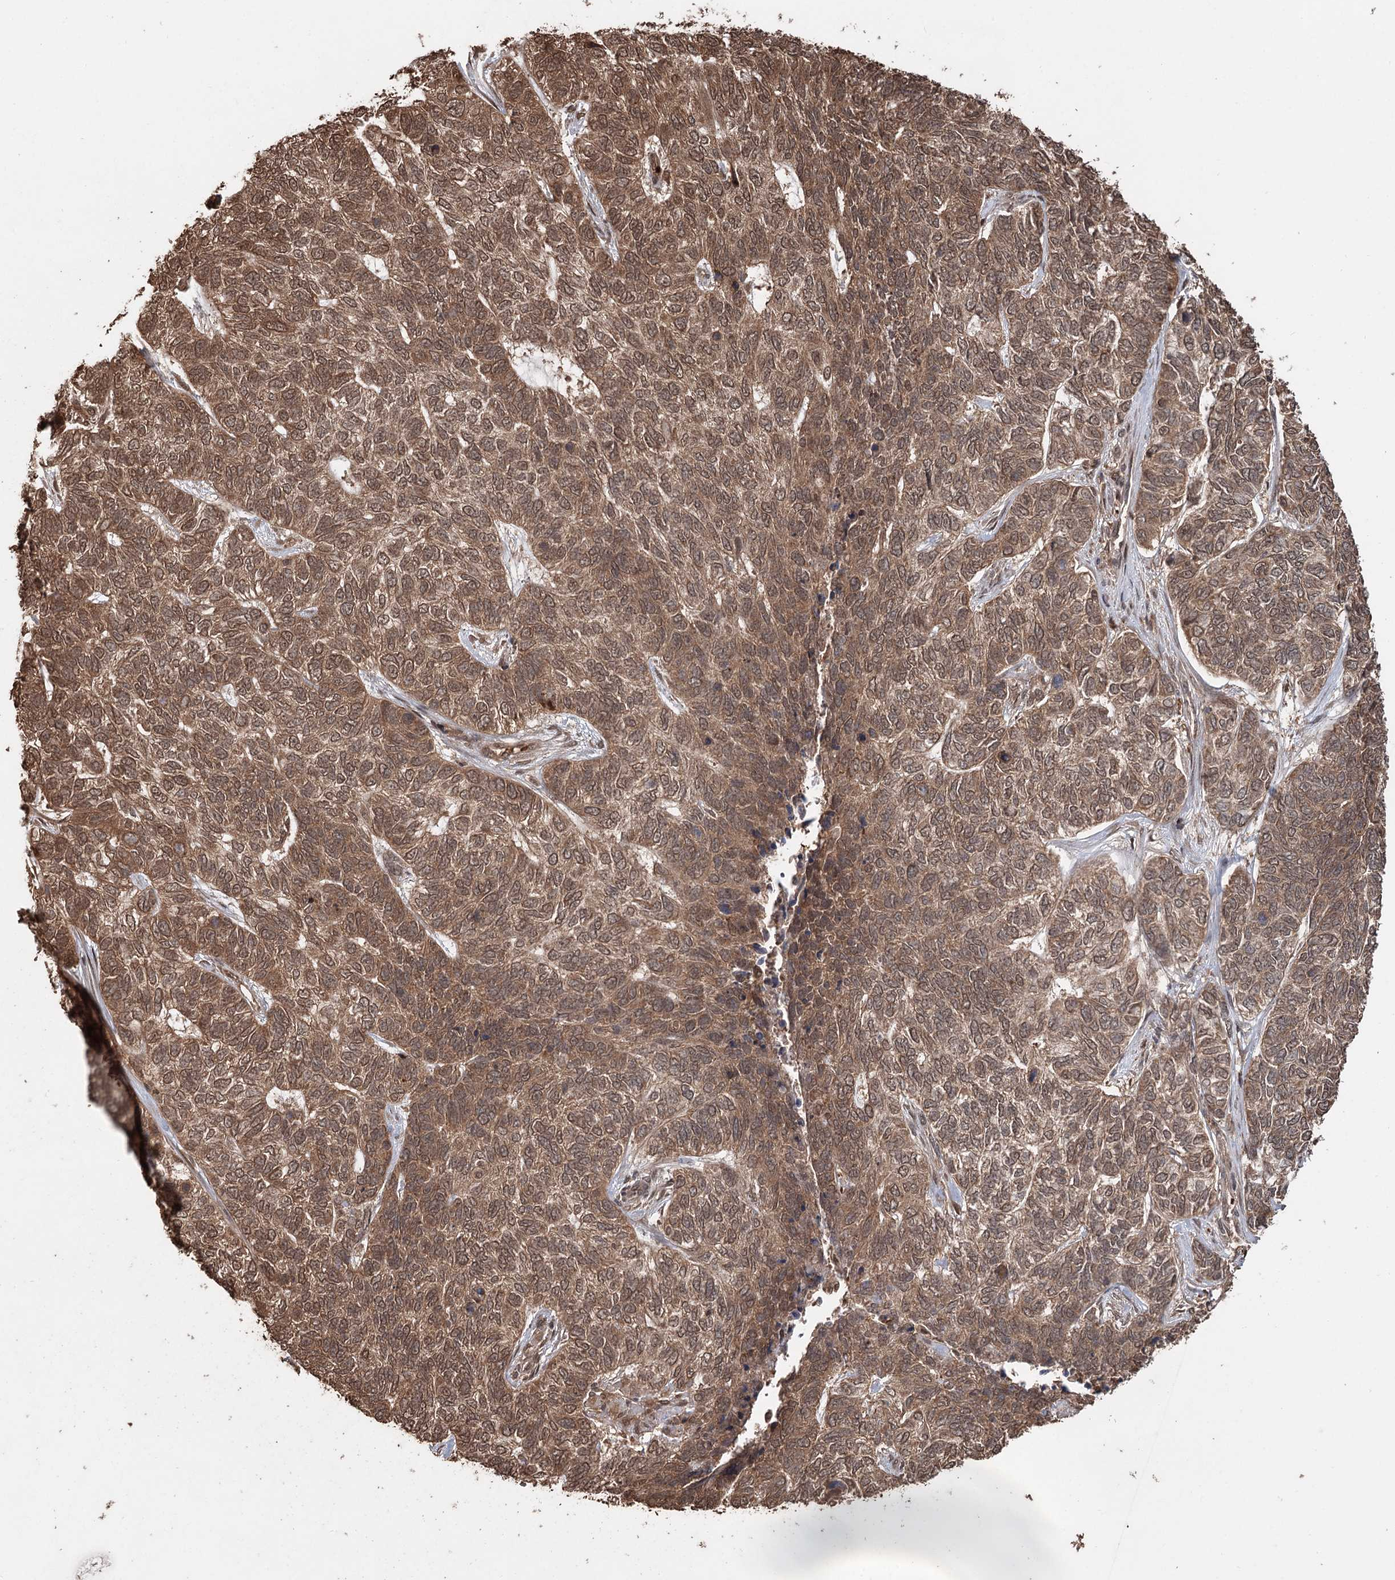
{"staining": {"intensity": "moderate", "quantity": ">75%", "location": "cytoplasmic/membranous,nuclear"}, "tissue": "skin cancer", "cell_type": "Tumor cells", "image_type": "cancer", "snomed": [{"axis": "morphology", "description": "Basal cell carcinoma"}, {"axis": "topography", "description": "Skin"}], "caption": "Moderate cytoplasmic/membranous and nuclear protein positivity is appreciated in about >75% of tumor cells in basal cell carcinoma (skin). (brown staining indicates protein expression, while blue staining denotes nuclei).", "gene": "N6AMT1", "patient": {"sex": "female", "age": 65}}